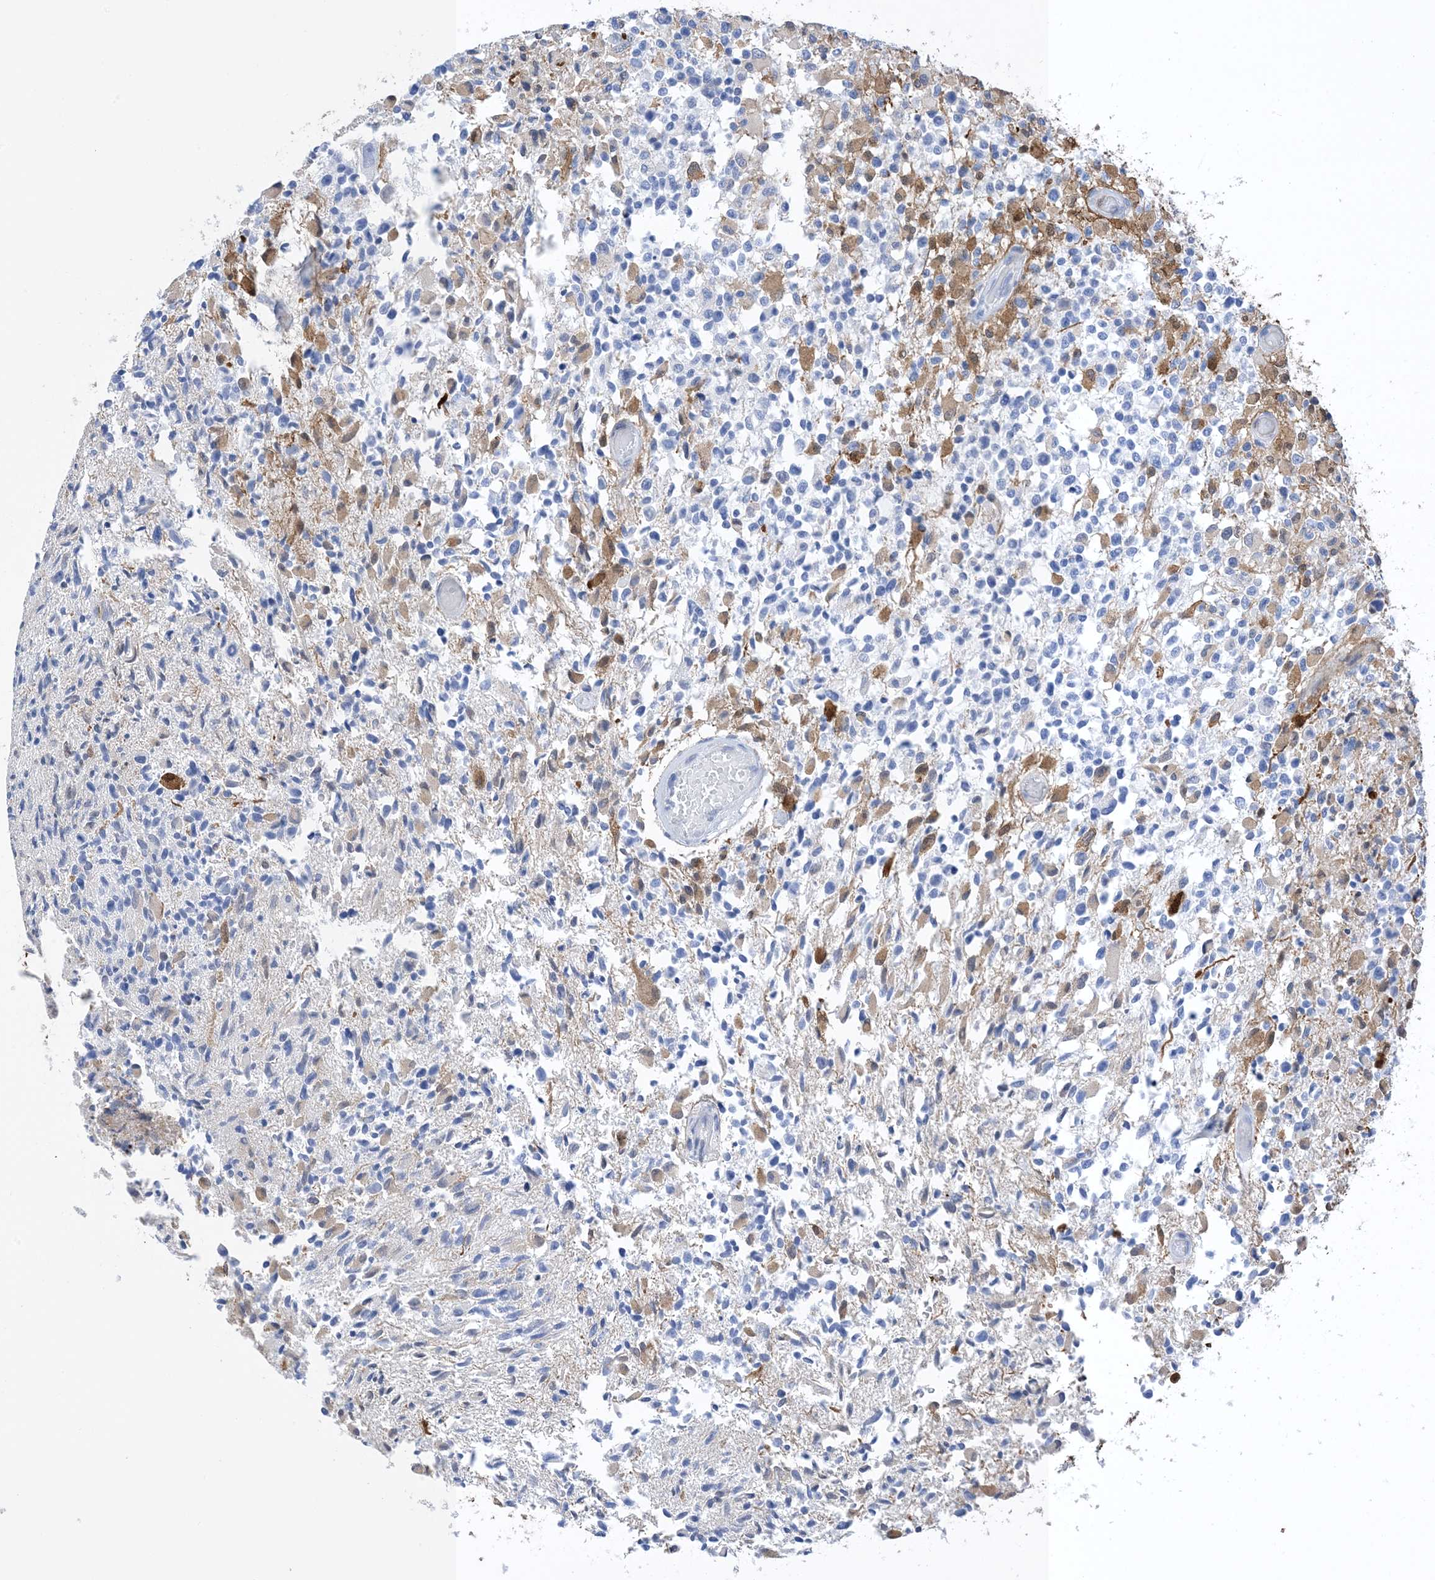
{"staining": {"intensity": "negative", "quantity": "none", "location": "none"}, "tissue": "glioma", "cell_type": "Tumor cells", "image_type": "cancer", "snomed": [{"axis": "morphology", "description": "Glioma, malignant, High grade"}, {"axis": "morphology", "description": "Glioblastoma, NOS"}, {"axis": "topography", "description": "Brain"}], "caption": "High magnification brightfield microscopy of glioma stained with DAB (3,3'-diaminobenzidine) (brown) and counterstained with hematoxylin (blue): tumor cells show no significant staining.", "gene": "ANXA1", "patient": {"sex": "male", "age": 60}}